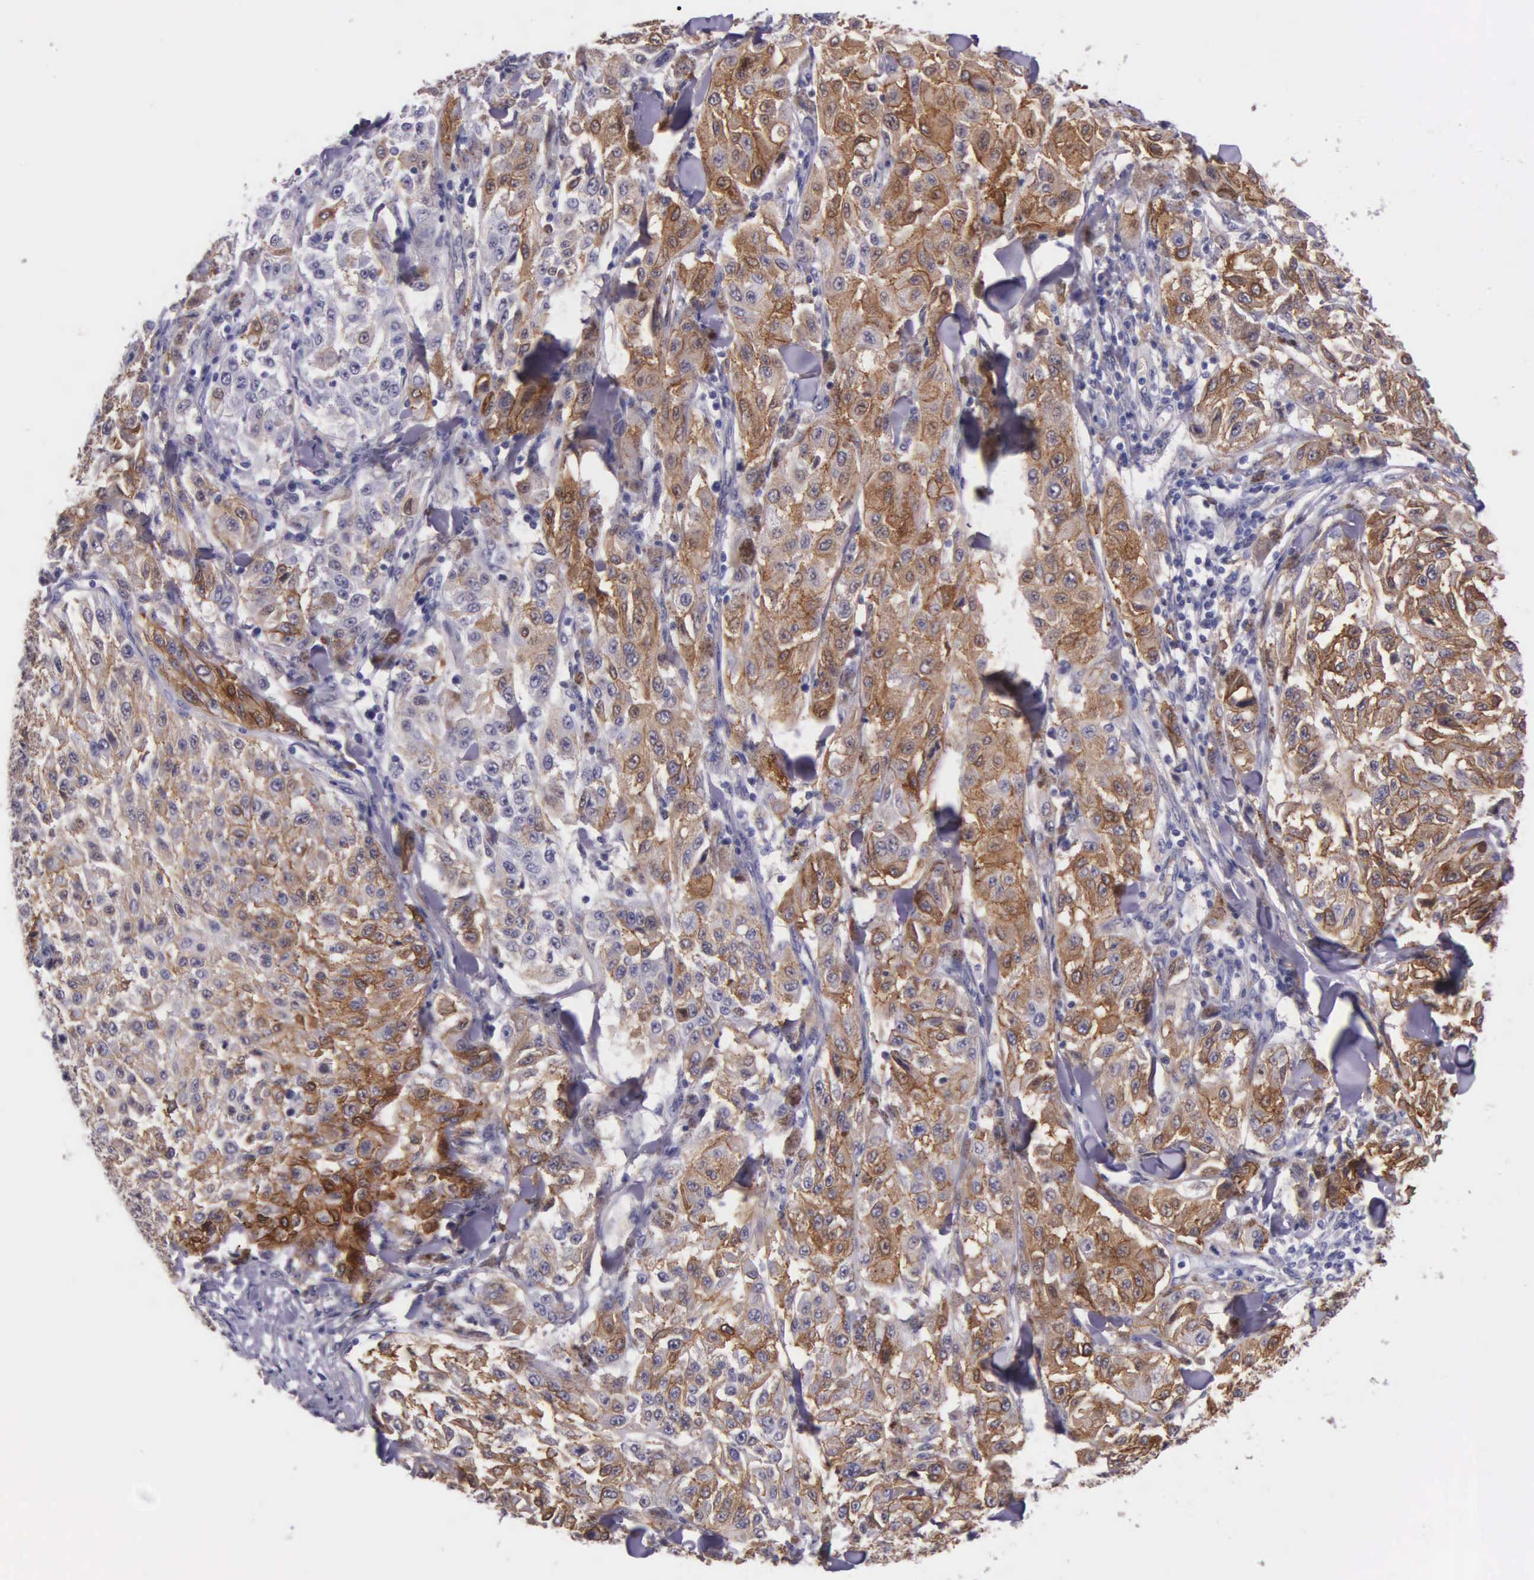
{"staining": {"intensity": "moderate", "quantity": "25%-75%", "location": "cytoplasmic/membranous"}, "tissue": "melanoma", "cell_type": "Tumor cells", "image_type": "cancer", "snomed": [{"axis": "morphology", "description": "Malignant melanoma, NOS"}, {"axis": "topography", "description": "Skin"}], "caption": "Immunohistochemistry (IHC) (DAB) staining of malignant melanoma shows moderate cytoplasmic/membranous protein positivity in about 25%-75% of tumor cells.", "gene": "AHNAK2", "patient": {"sex": "female", "age": 64}}